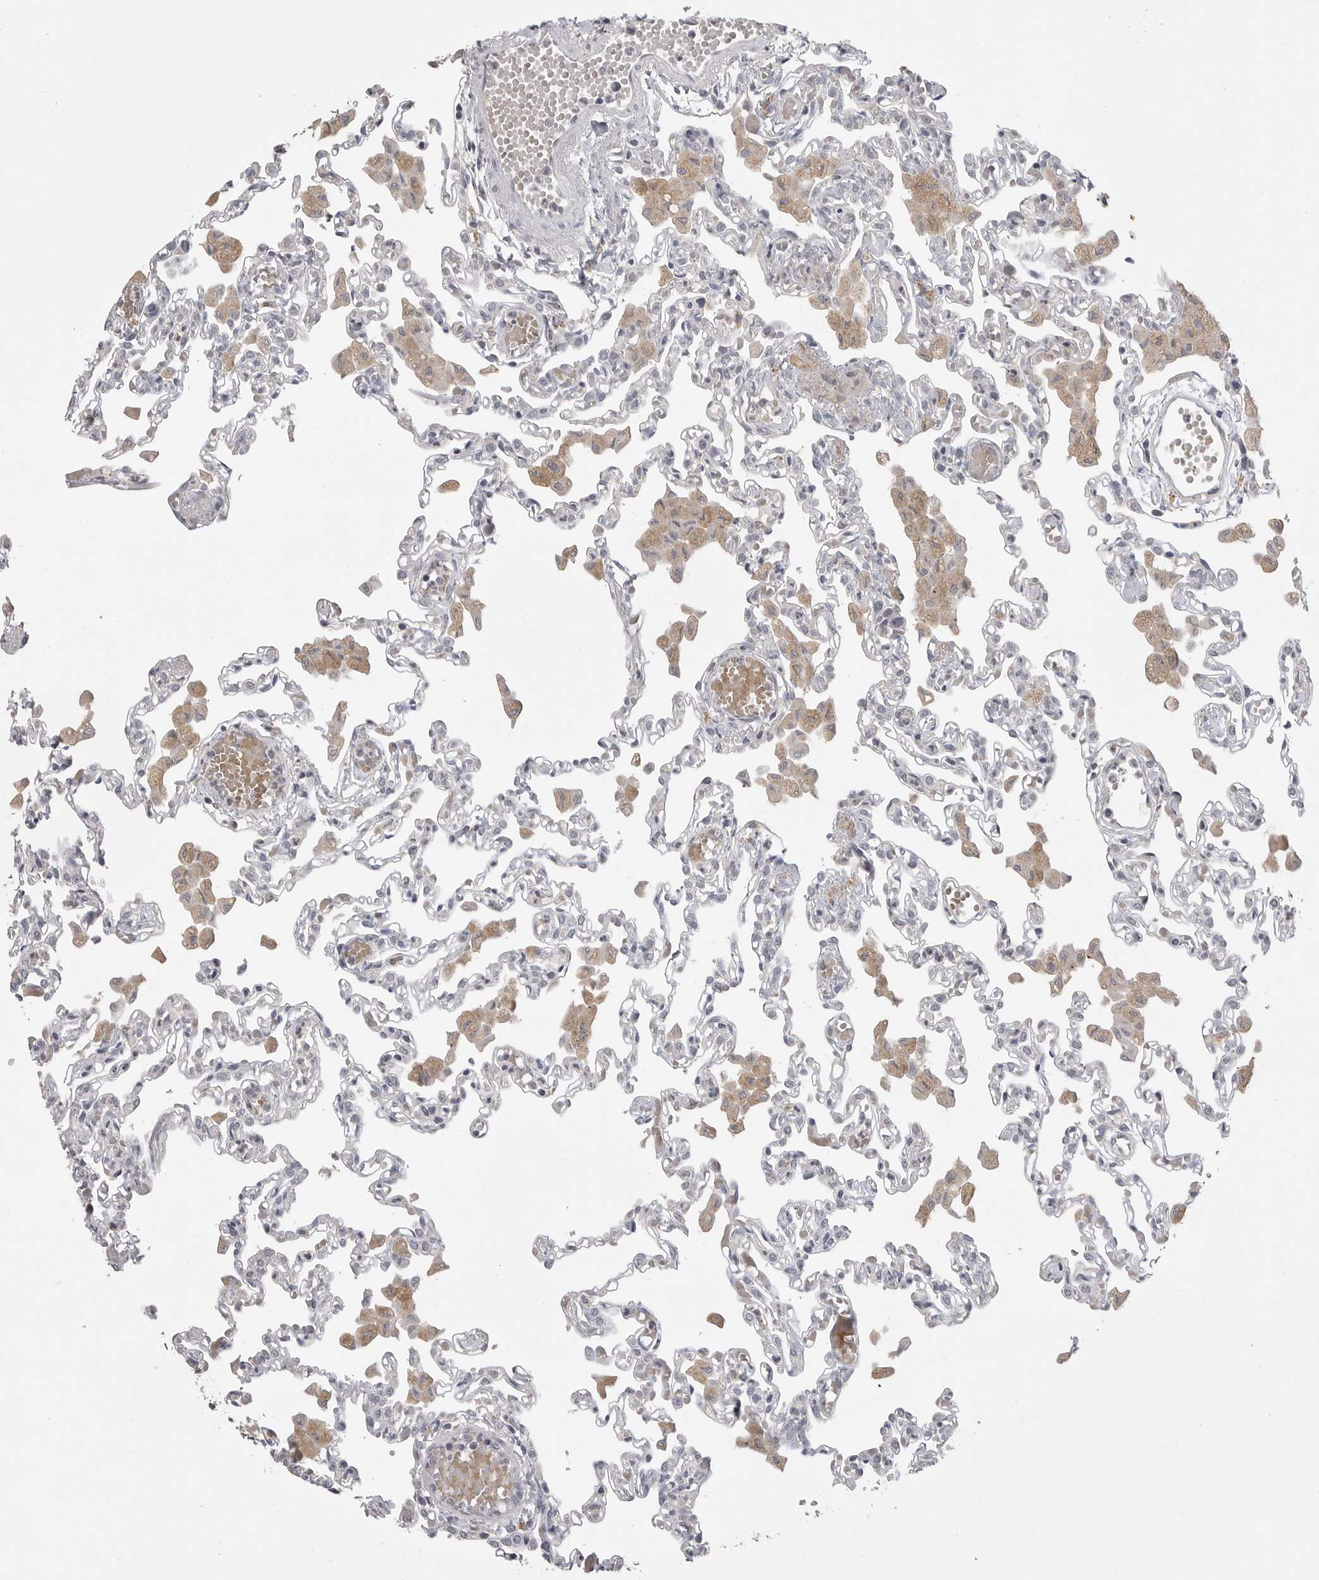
{"staining": {"intensity": "negative", "quantity": "none", "location": "none"}, "tissue": "lung", "cell_type": "Alveolar cells", "image_type": "normal", "snomed": [{"axis": "morphology", "description": "Normal tissue, NOS"}, {"axis": "topography", "description": "Bronchus"}, {"axis": "topography", "description": "Lung"}], "caption": "Micrograph shows no protein positivity in alveolar cells of unremarkable lung. (Stains: DAB (3,3'-diaminobenzidine) IHC with hematoxylin counter stain, Microscopy: brightfield microscopy at high magnification).", "gene": "PLEKHF1", "patient": {"sex": "female", "age": 49}}